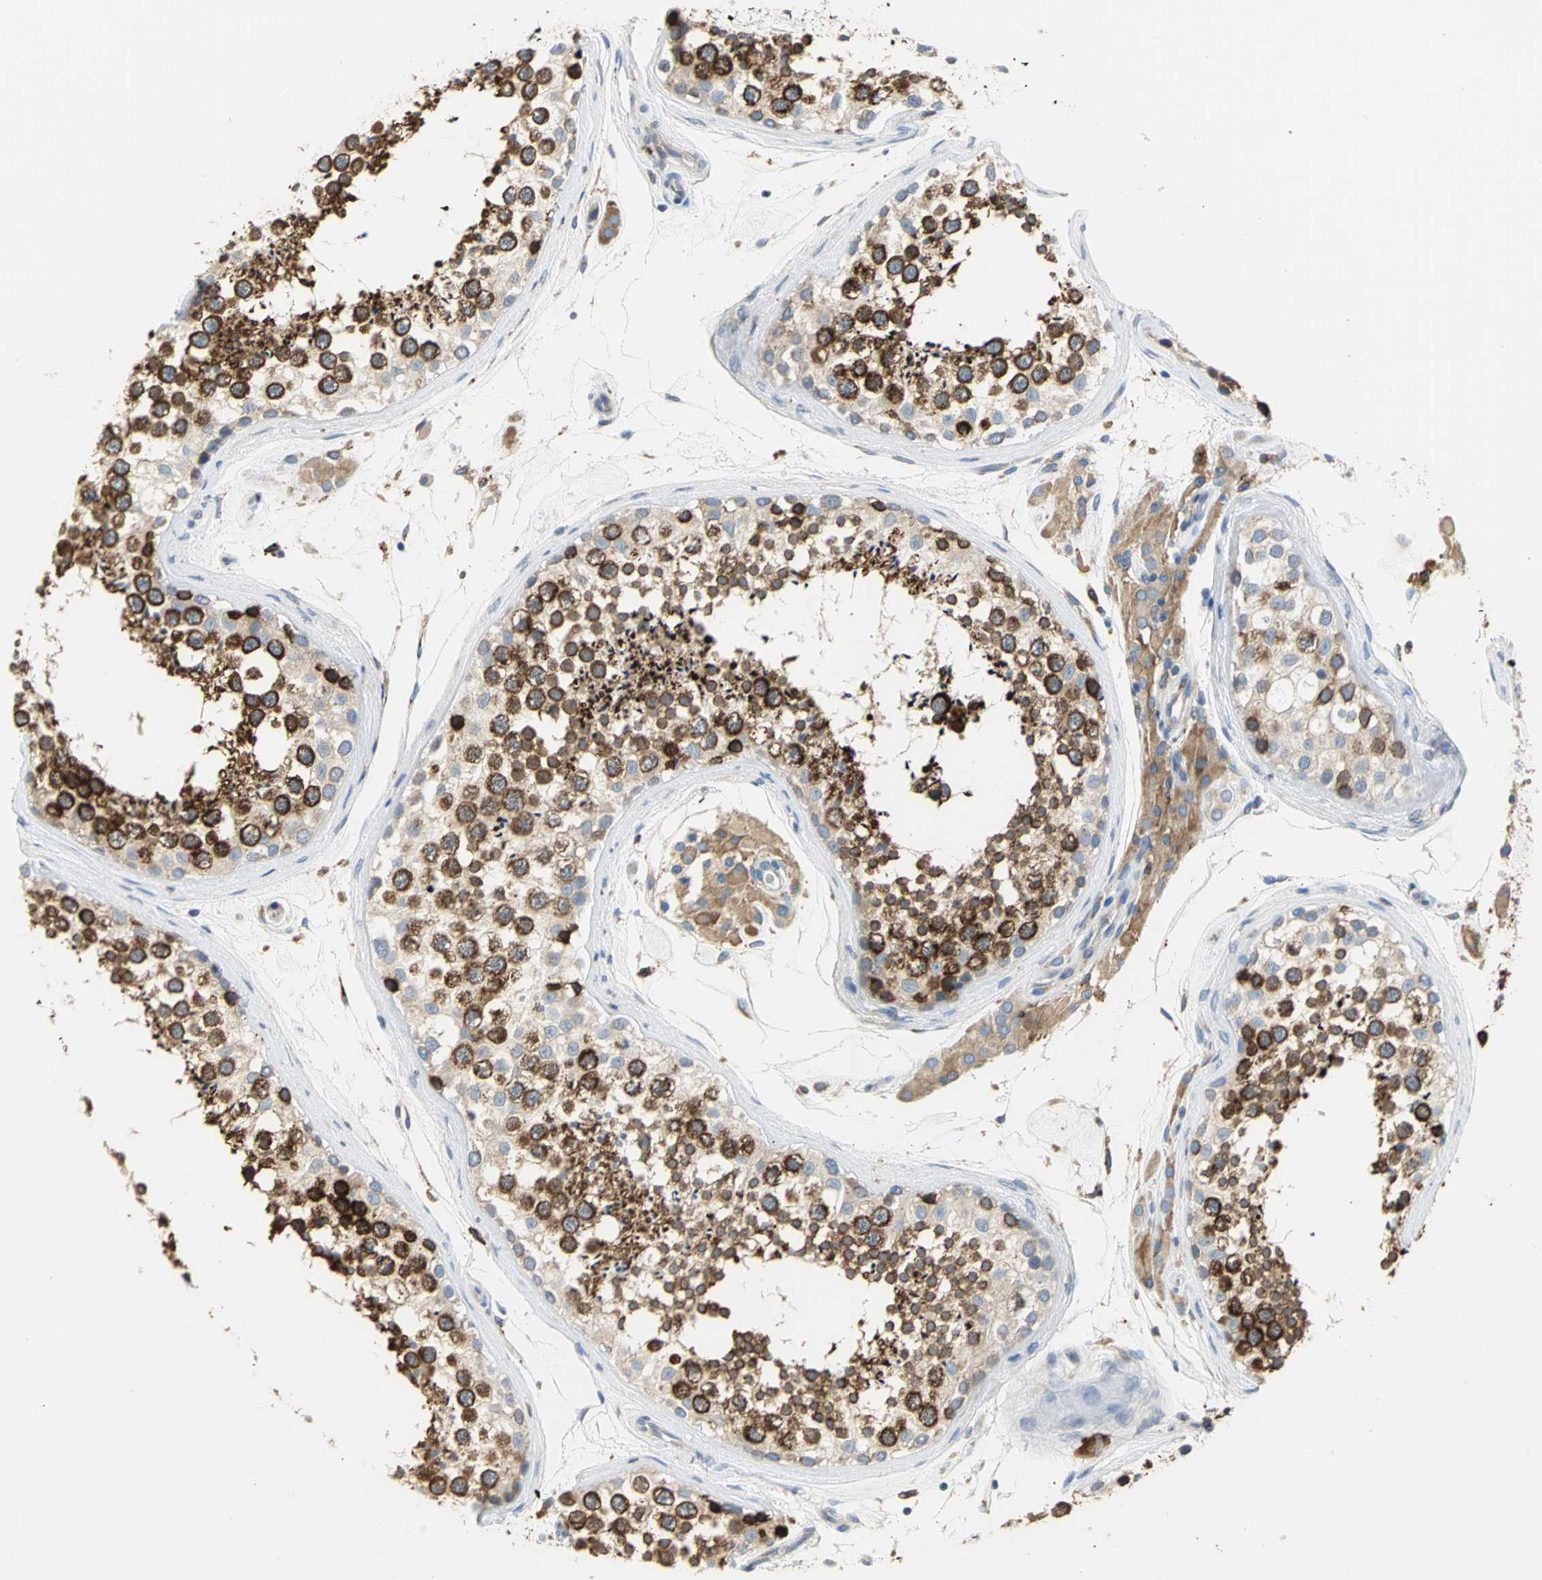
{"staining": {"intensity": "strong", "quantity": ">75%", "location": "cytoplasmic/membranous"}, "tissue": "testis", "cell_type": "Cells in seminiferous ducts", "image_type": "normal", "snomed": [{"axis": "morphology", "description": "Normal tissue, NOS"}, {"axis": "topography", "description": "Testis"}], "caption": "This is a histology image of immunohistochemistry (IHC) staining of normal testis, which shows strong positivity in the cytoplasmic/membranous of cells in seminiferous ducts.", "gene": "SDF2L1", "patient": {"sex": "male", "age": 46}}